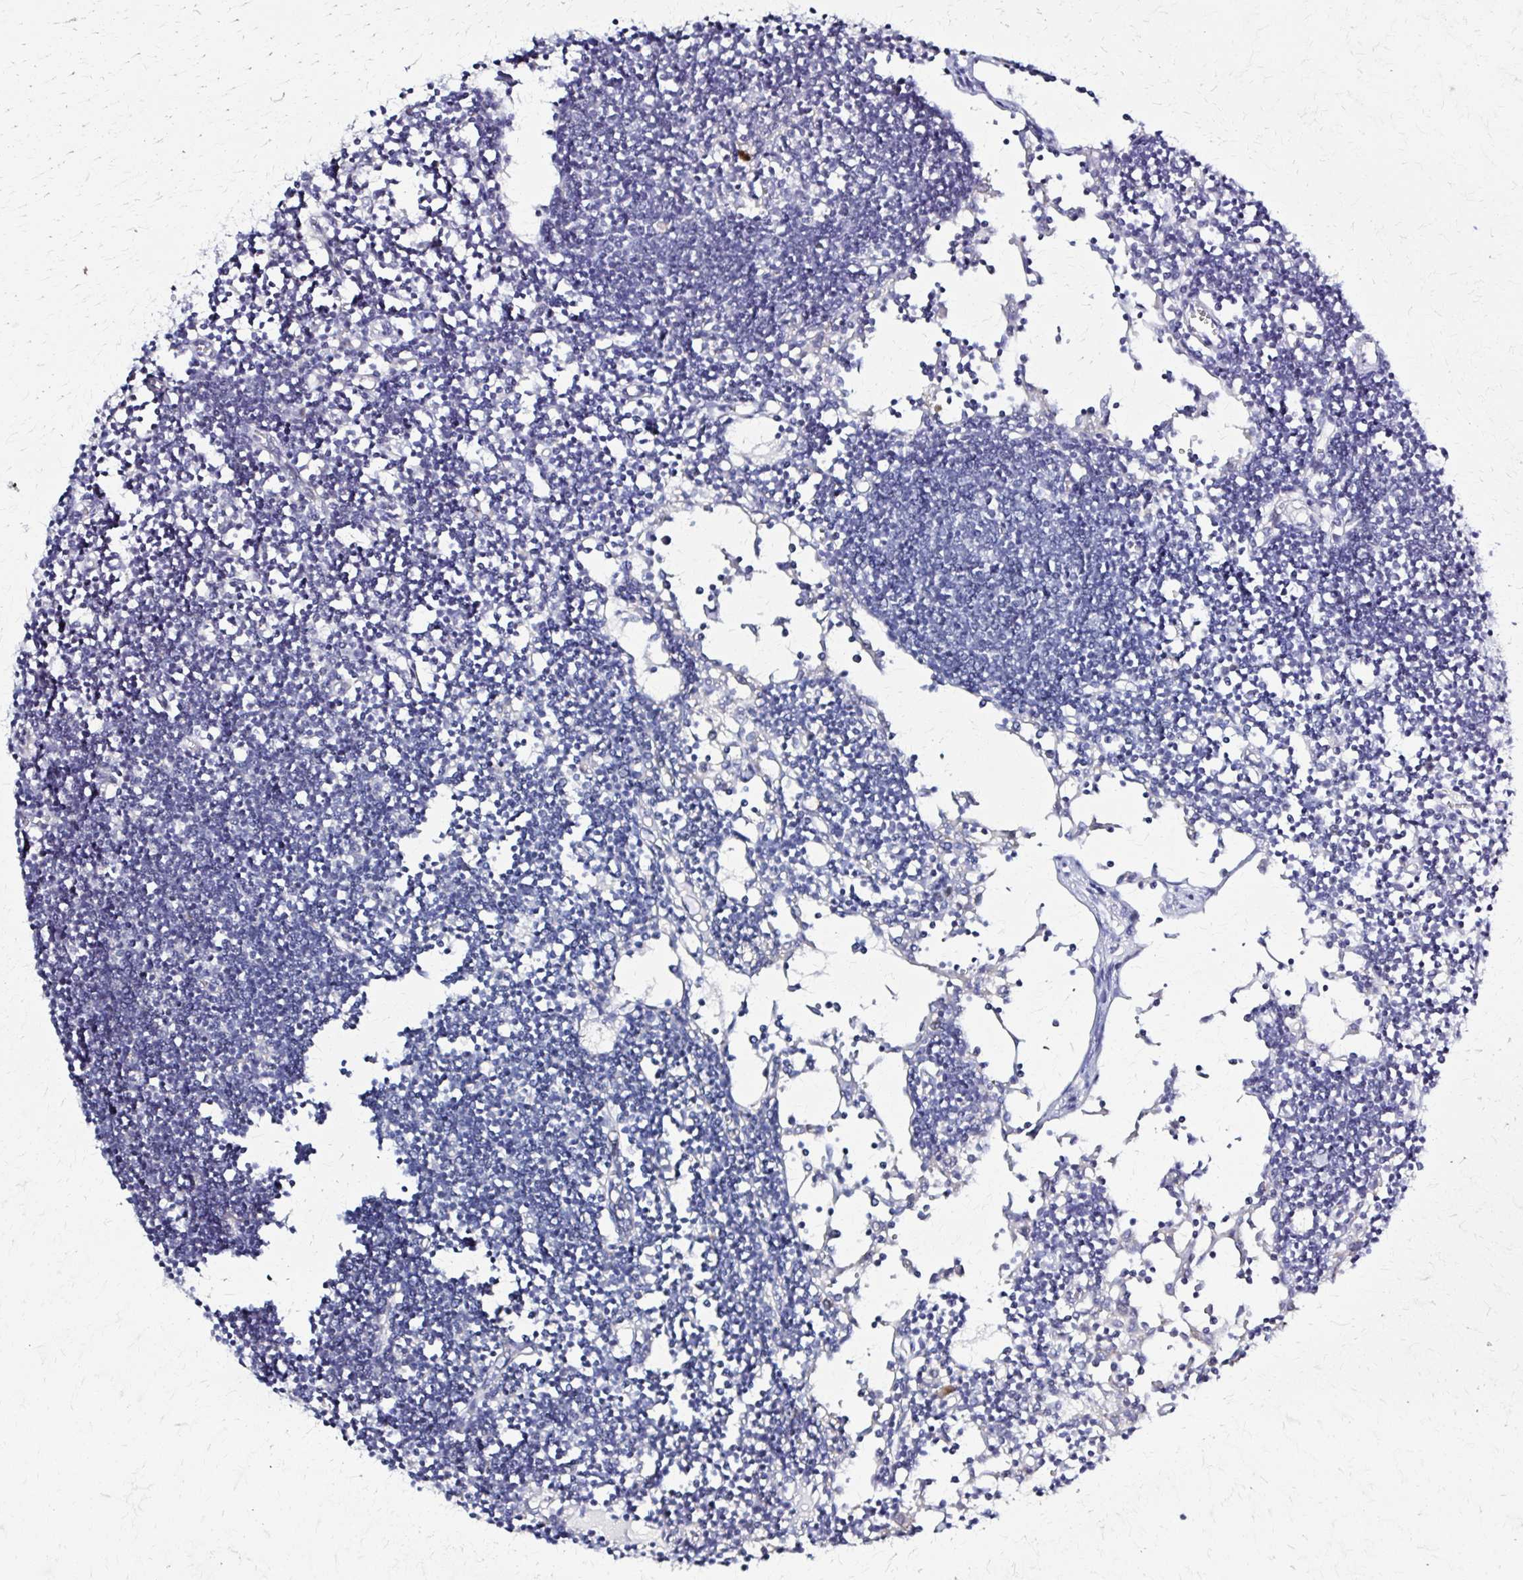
{"staining": {"intensity": "negative", "quantity": "none", "location": "none"}, "tissue": "lymph node", "cell_type": "Germinal center cells", "image_type": "normal", "snomed": [{"axis": "morphology", "description": "Normal tissue, NOS"}, {"axis": "topography", "description": "Lymph node"}], "caption": "Immunohistochemistry of unremarkable lymph node shows no staining in germinal center cells.", "gene": "RHOBTB2", "patient": {"sex": "female", "age": 65}}